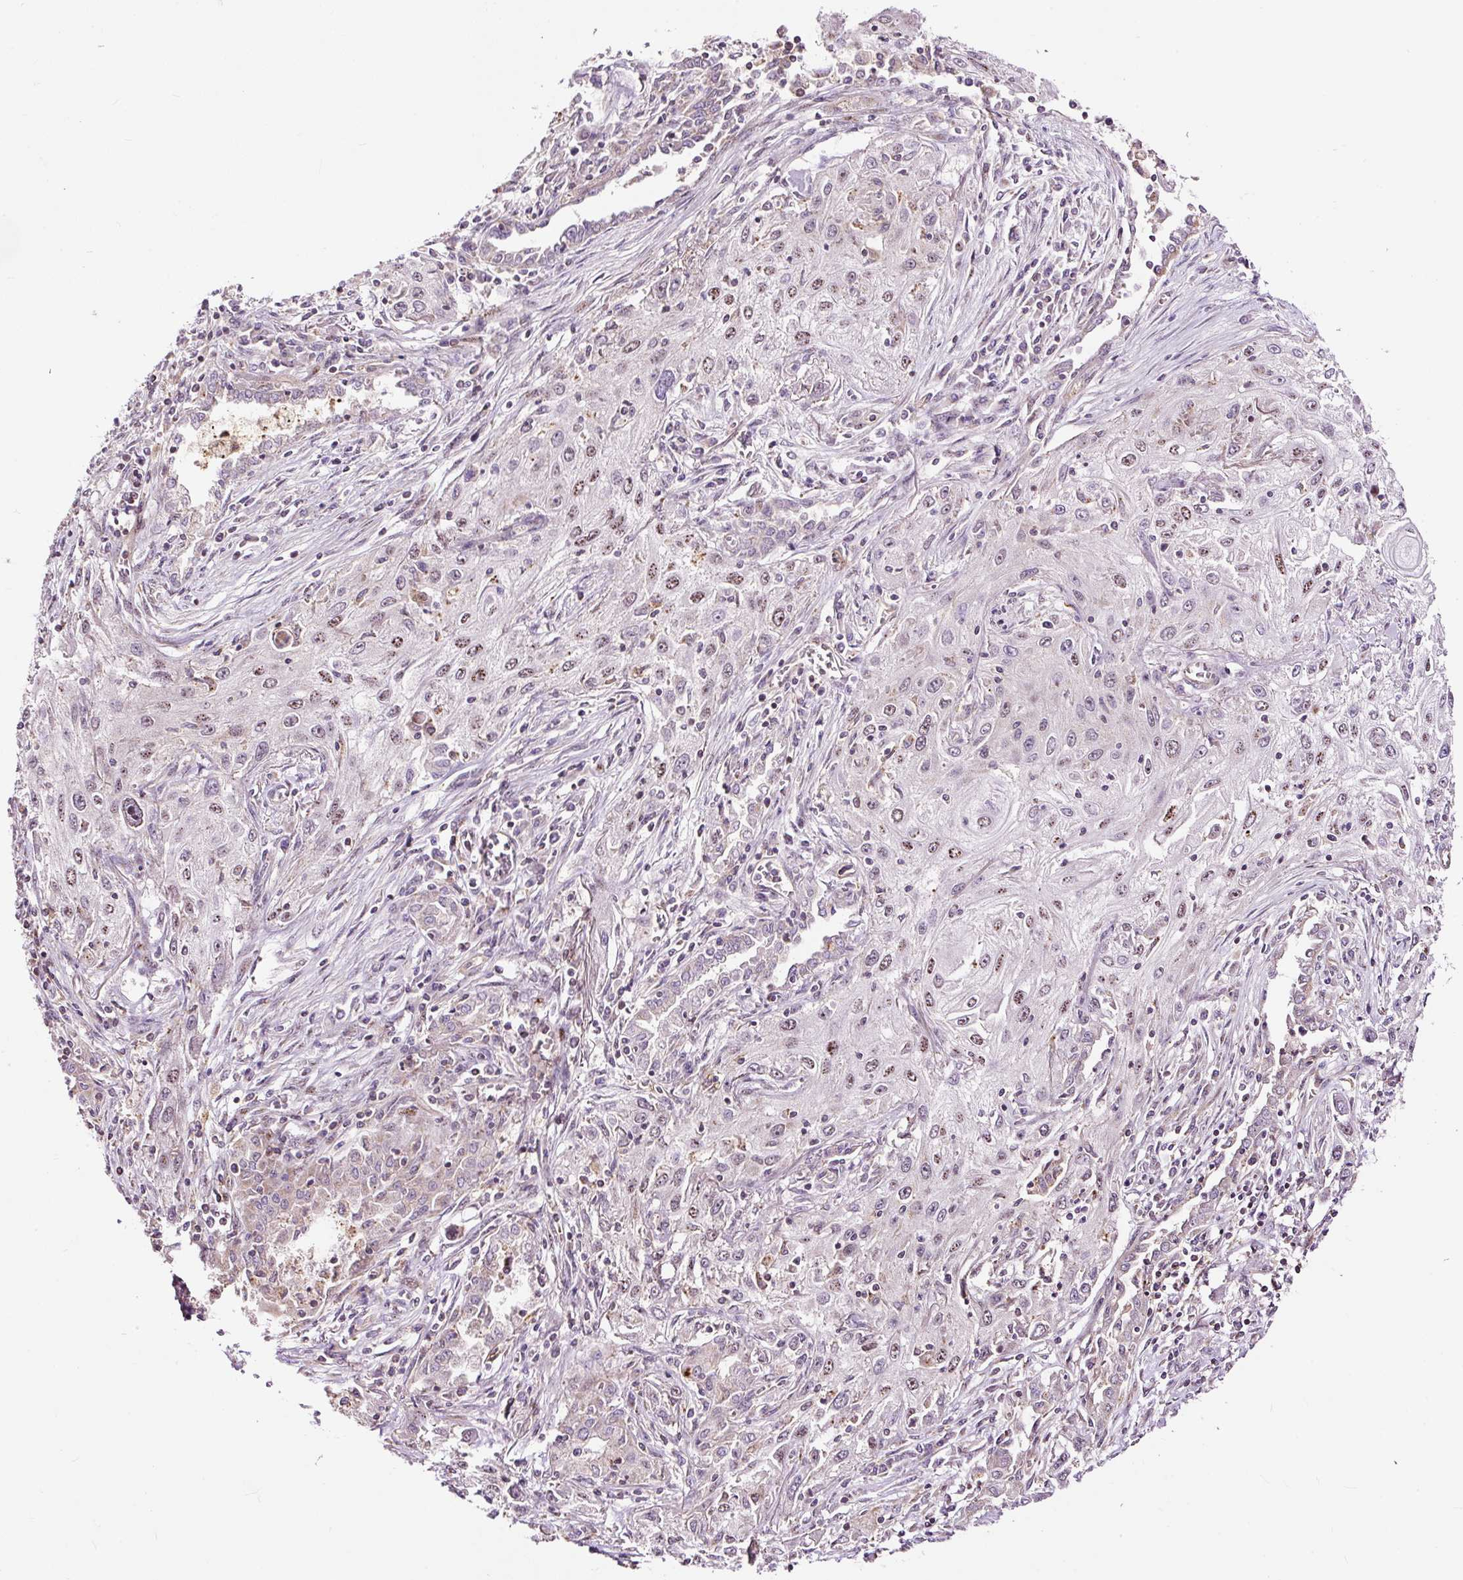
{"staining": {"intensity": "moderate", "quantity": "25%-75%", "location": "nuclear"}, "tissue": "lung cancer", "cell_type": "Tumor cells", "image_type": "cancer", "snomed": [{"axis": "morphology", "description": "Squamous cell carcinoma, NOS"}, {"axis": "topography", "description": "Lung"}], "caption": "Squamous cell carcinoma (lung) was stained to show a protein in brown. There is medium levels of moderate nuclear staining in approximately 25%-75% of tumor cells. Immunohistochemistry (ihc) stains the protein in brown and the nuclei are stained blue.", "gene": "BOLA3", "patient": {"sex": "female", "age": 69}}